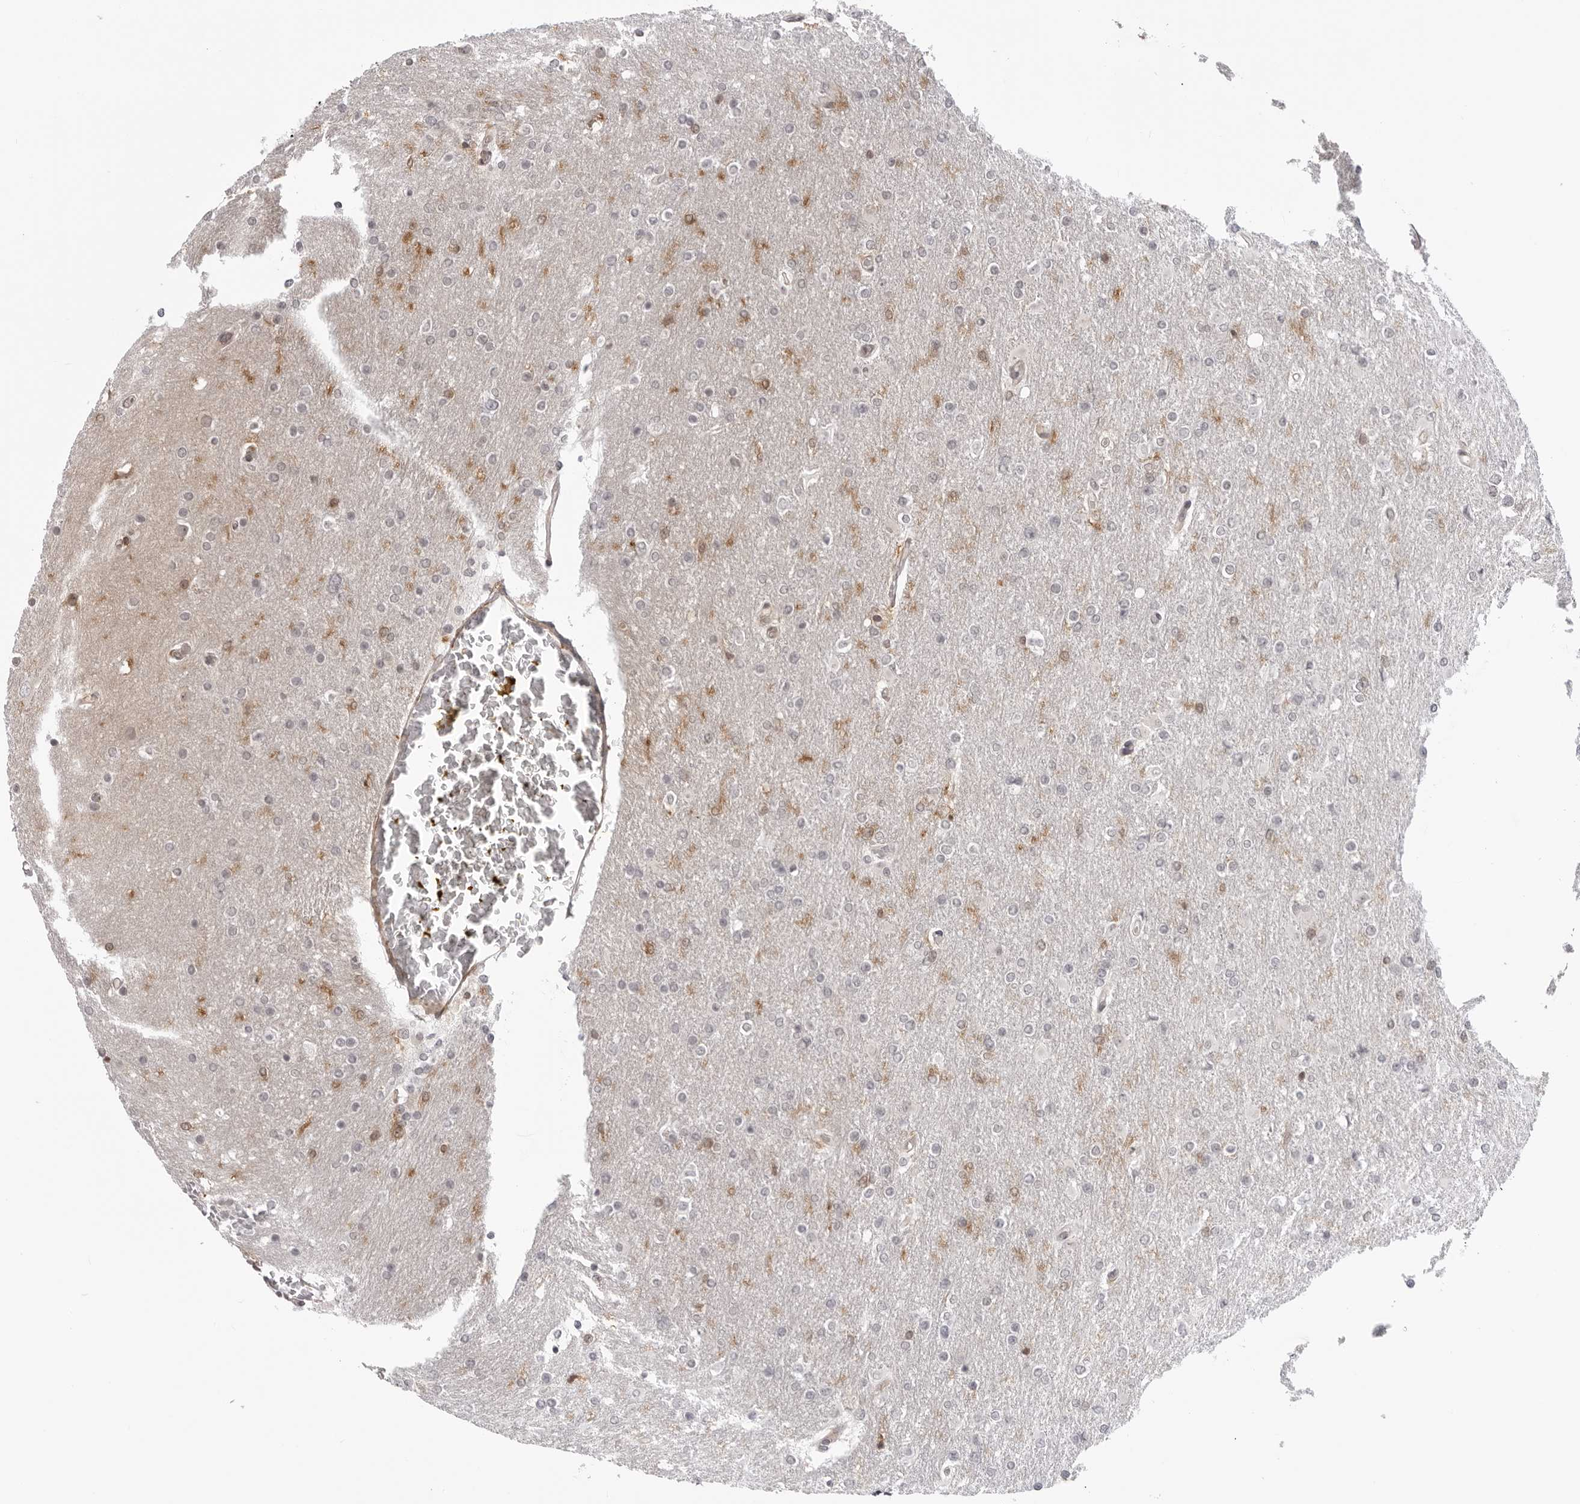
{"staining": {"intensity": "moderate", "quantity": "<25%", "location": "cytoplasmic/membranous"}, "tissue": "glioma", "cell_type": "Tumor cells", "image_type": "cancer", "snomed": [{"axis": "morphology", "description": "Glioma, malignant, High grade"}, {"axis": "topography", "description": "Cerebral cortex"}], "caption": "A high-resolution image shows IHC staining of glioma, which reveals moderate cytoplasmic/membranous positivity in about <25% of tumor cells.", "gene": "SRGAP2", "patient": {"sex": "female", "age": 36}}